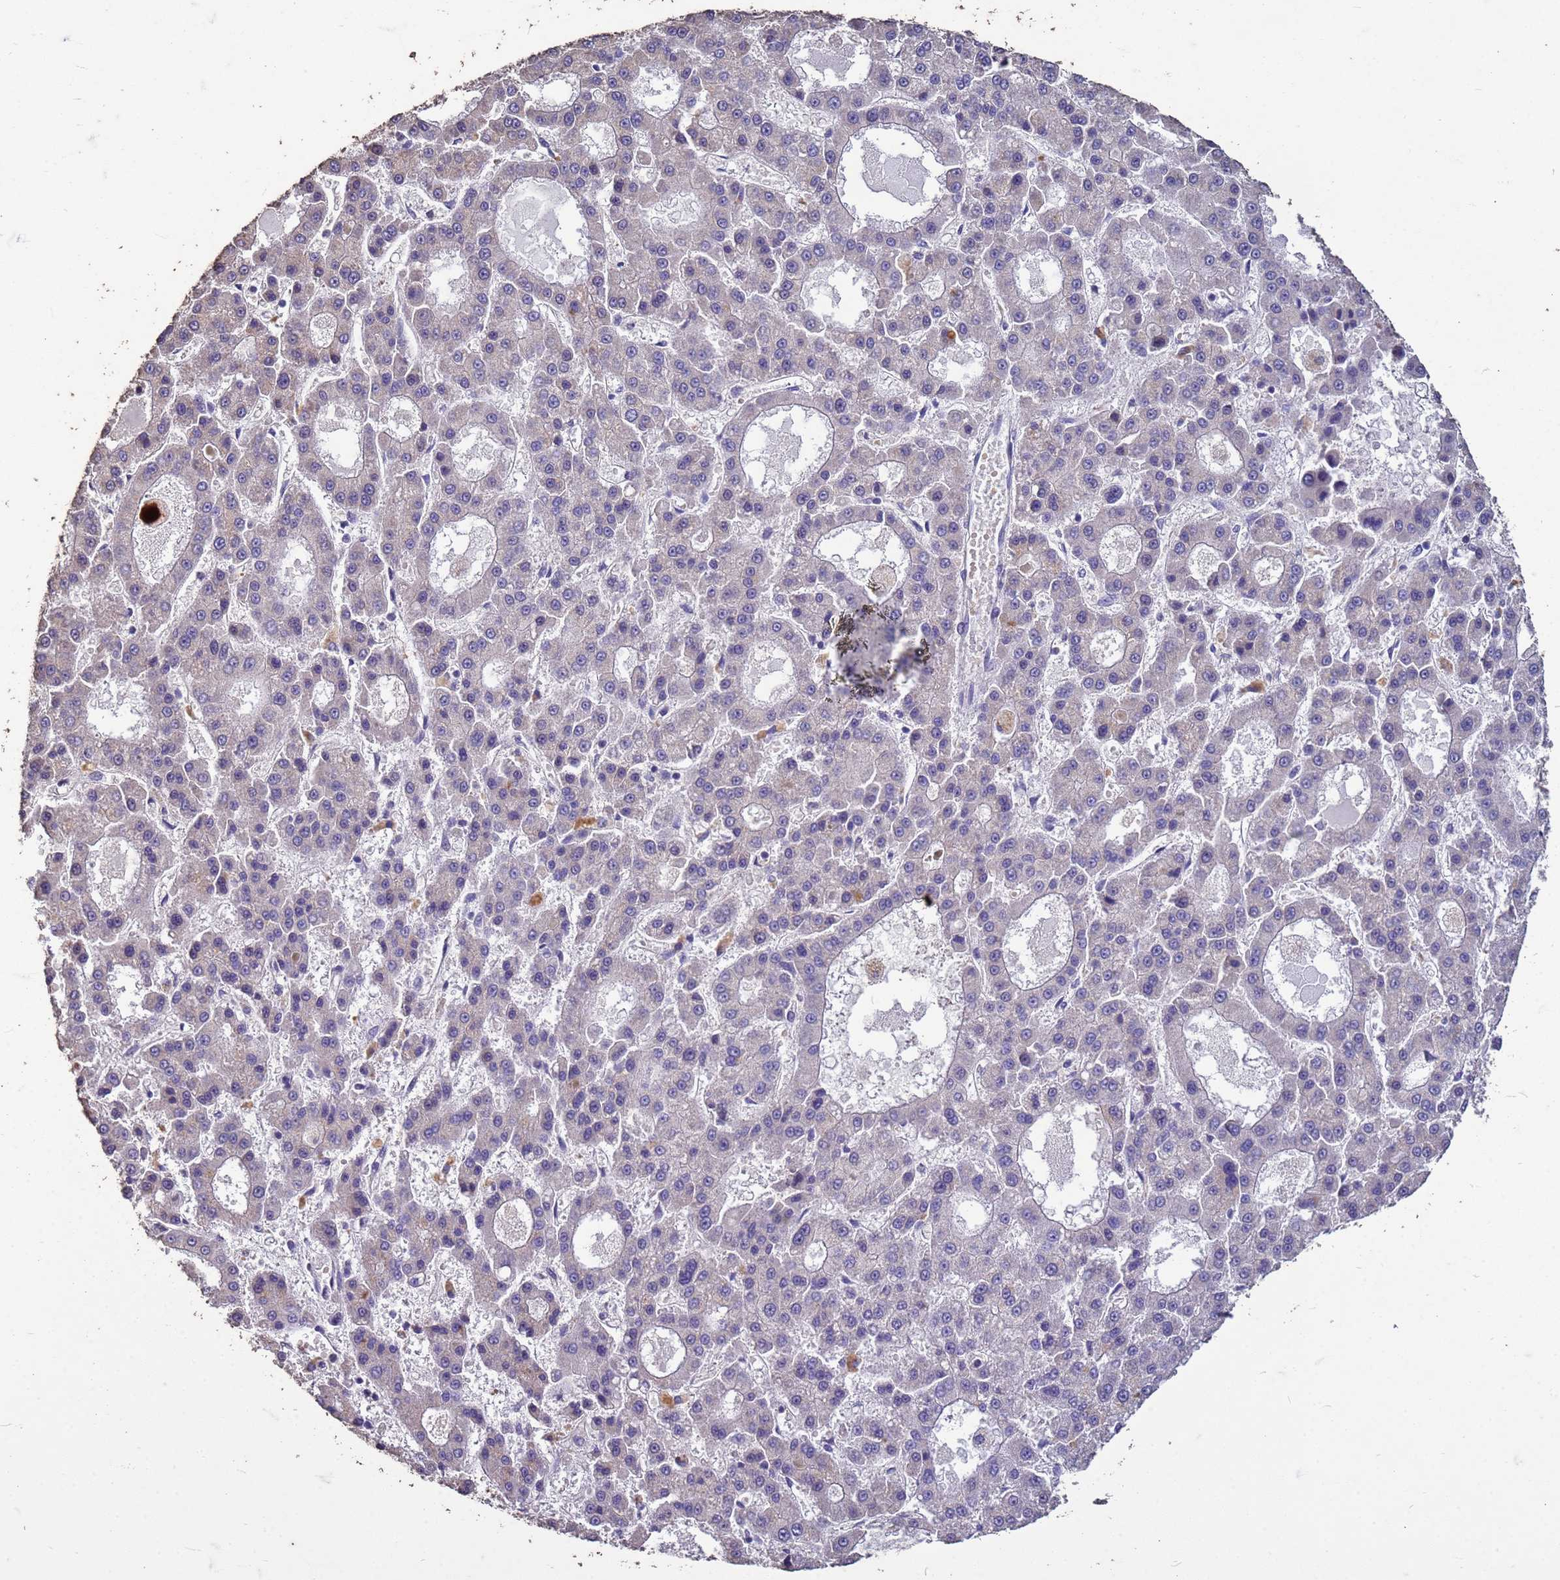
{"staining": {"intensity": "negative", "quantity": "none", "location": "none"}, "tissue": "liver cancer", "cell_type": "Tumor cells", "image_type": "cancer", "snomed": [{"axis": "morphology", "description": "Carcinoma, Hepatocellular, NOS"}, {"axis": "topography", "description": "Liver"}], "caption": "The histopathology image shows no significant staining in tumor cells of hepatocellular carcinoma (liver).", "gene": "FAM184B", "patient": {"sex": "male", "age": 70}}